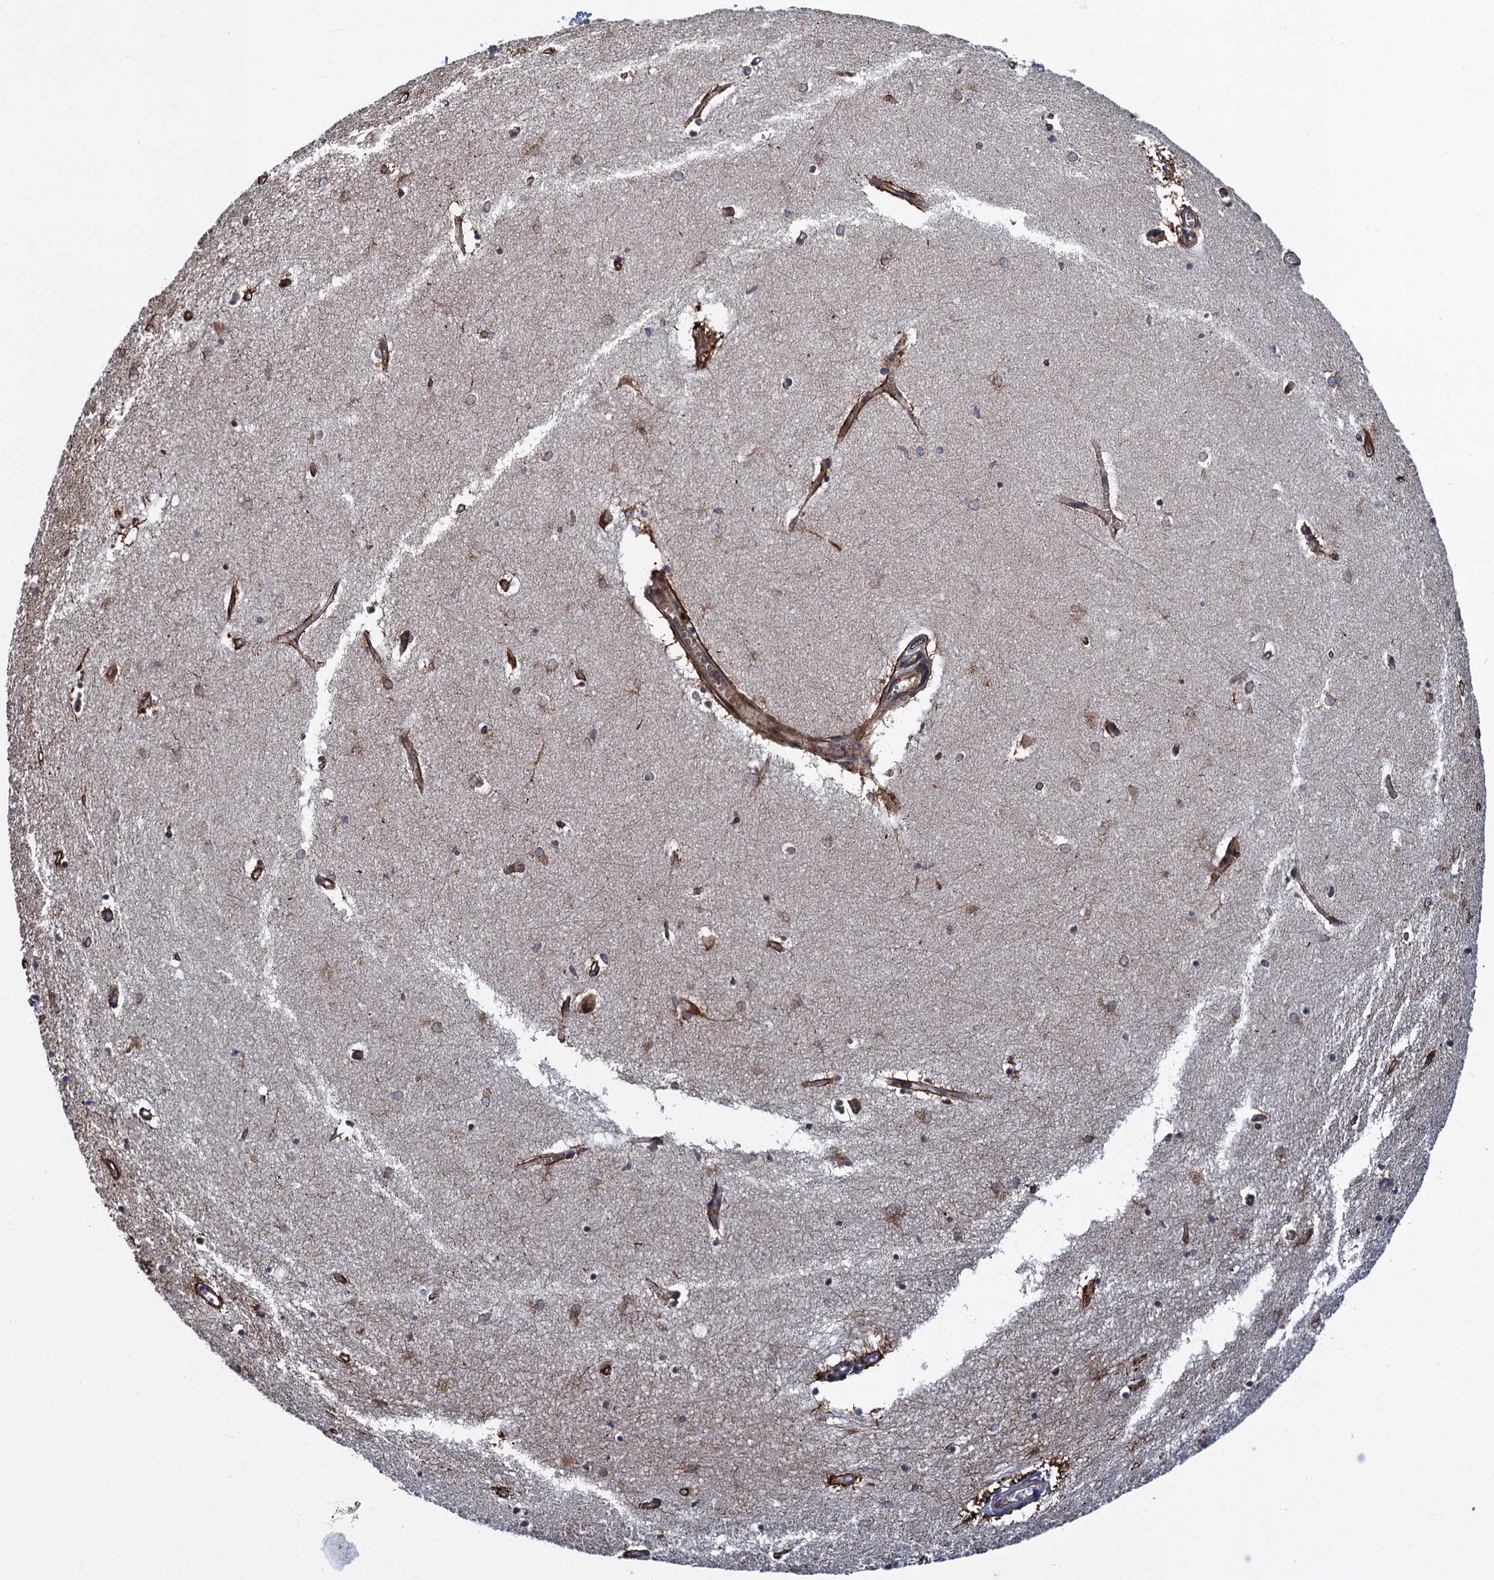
{"staining": {"intensity": "moderate", "quantity": "25%-75%", "location": "cytoplasmic/membranous"}, "tissue": "hippocampus", "cell_type": "Glial cells", "image_type": "normal", "snomed": [{"axis": "morphology", "description": "Normal tissue, NOS"}, {"axis": "topography", "description": "Hippocampus"}], "caption": "Immunohistochemical staining of benign human hippocampus displays medium levels of moderate cytoplasmic/membranous expression in about 25%-75% of glial cells.", "gene": "ARMC5", "patient": {"sex": "female", "age": 64}}